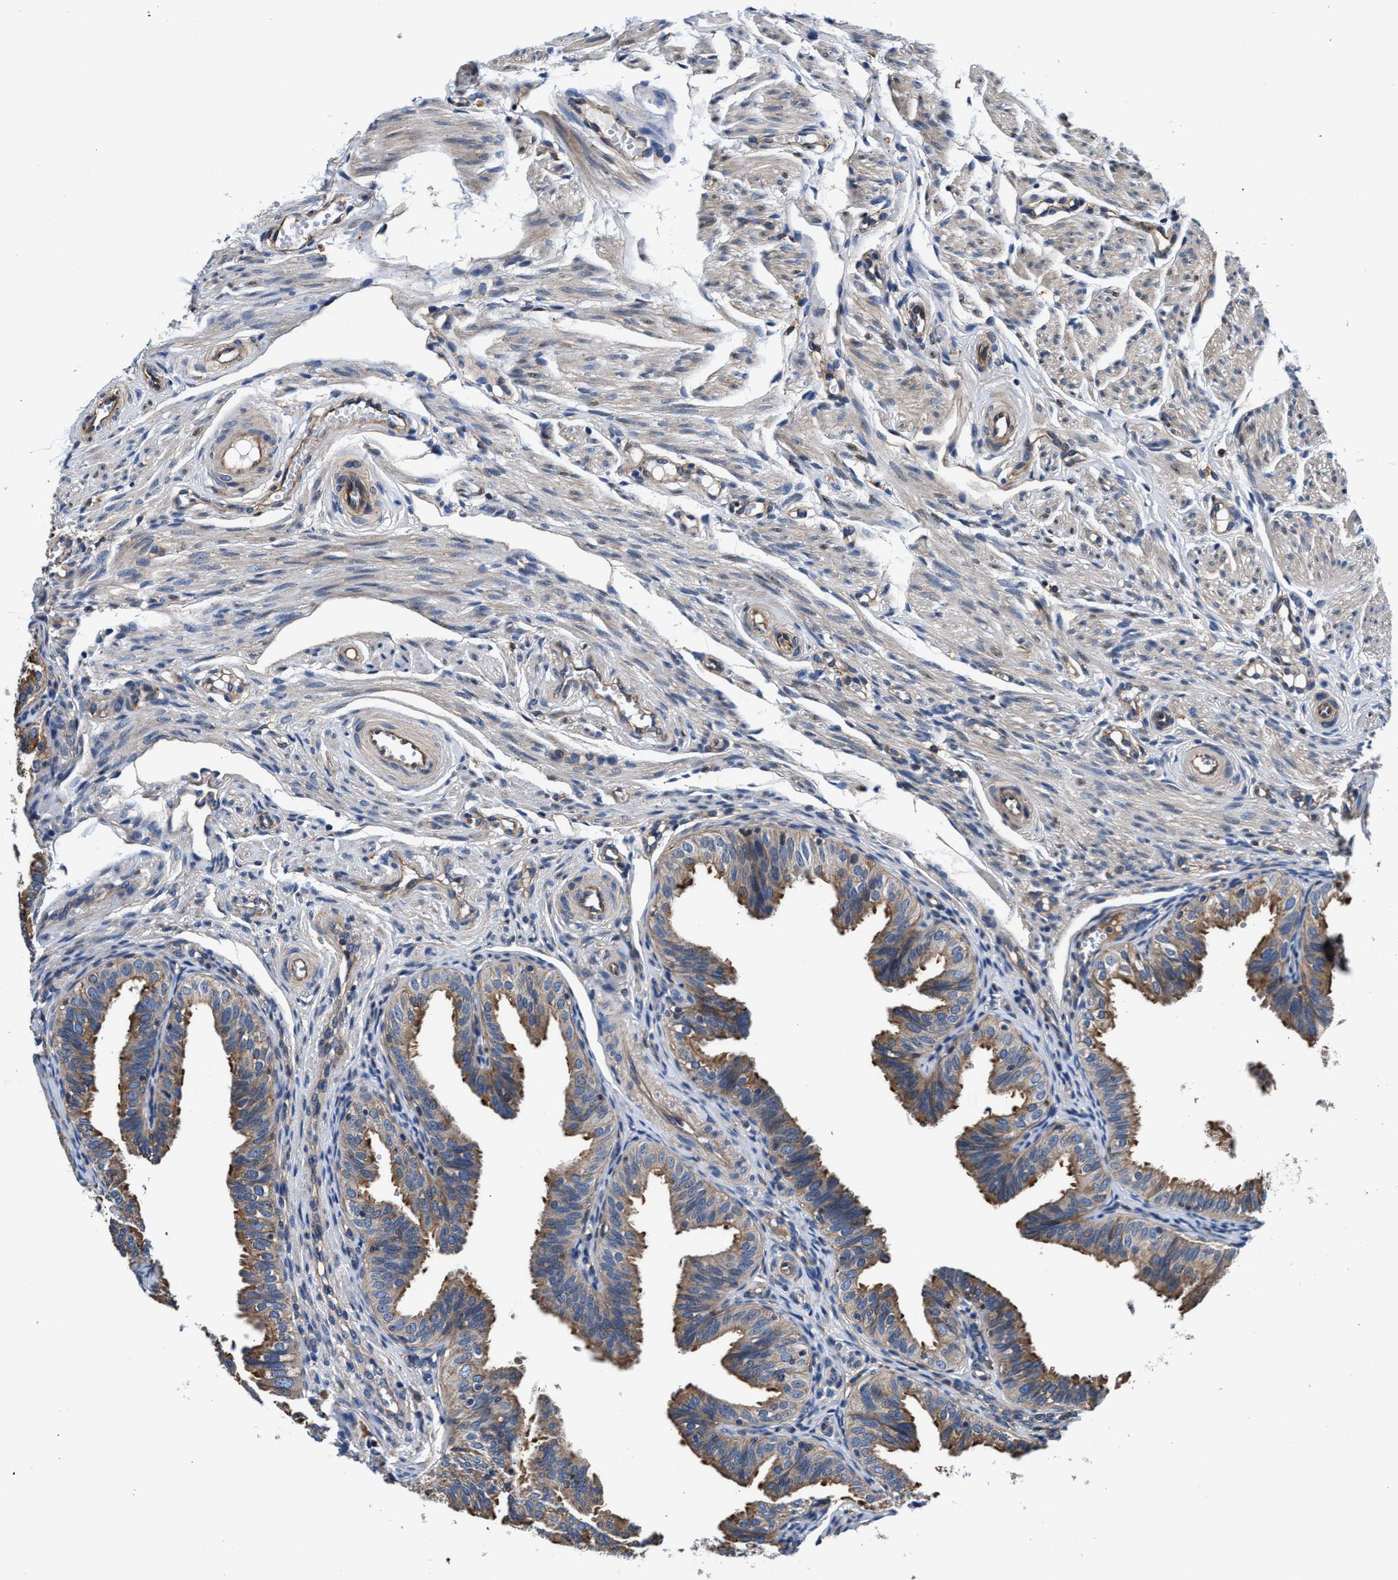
{"staining": {"intensity": "moderate", "quantity": ">75%", "location": "cytoplasmic/membranous"}, "tissue": "fallopian tube", "cell_type": "Glandular cells", "image_type": "normal", "snomed": [{"axis": "morphology", "description": "Normal tissue, NOS"}, {"axis": "topography", "description": "Fallopian tube"}], "caption": "Fallopian tube stained with DAB (3,3'-diaminobenzidine) IHC reveals medium levels of moderate cytoplasmic/membranous positivity in approximately >75% of glandular cells.", "gene": "PPP1R9B", "patient": {"sex": "female", "age": 35}}